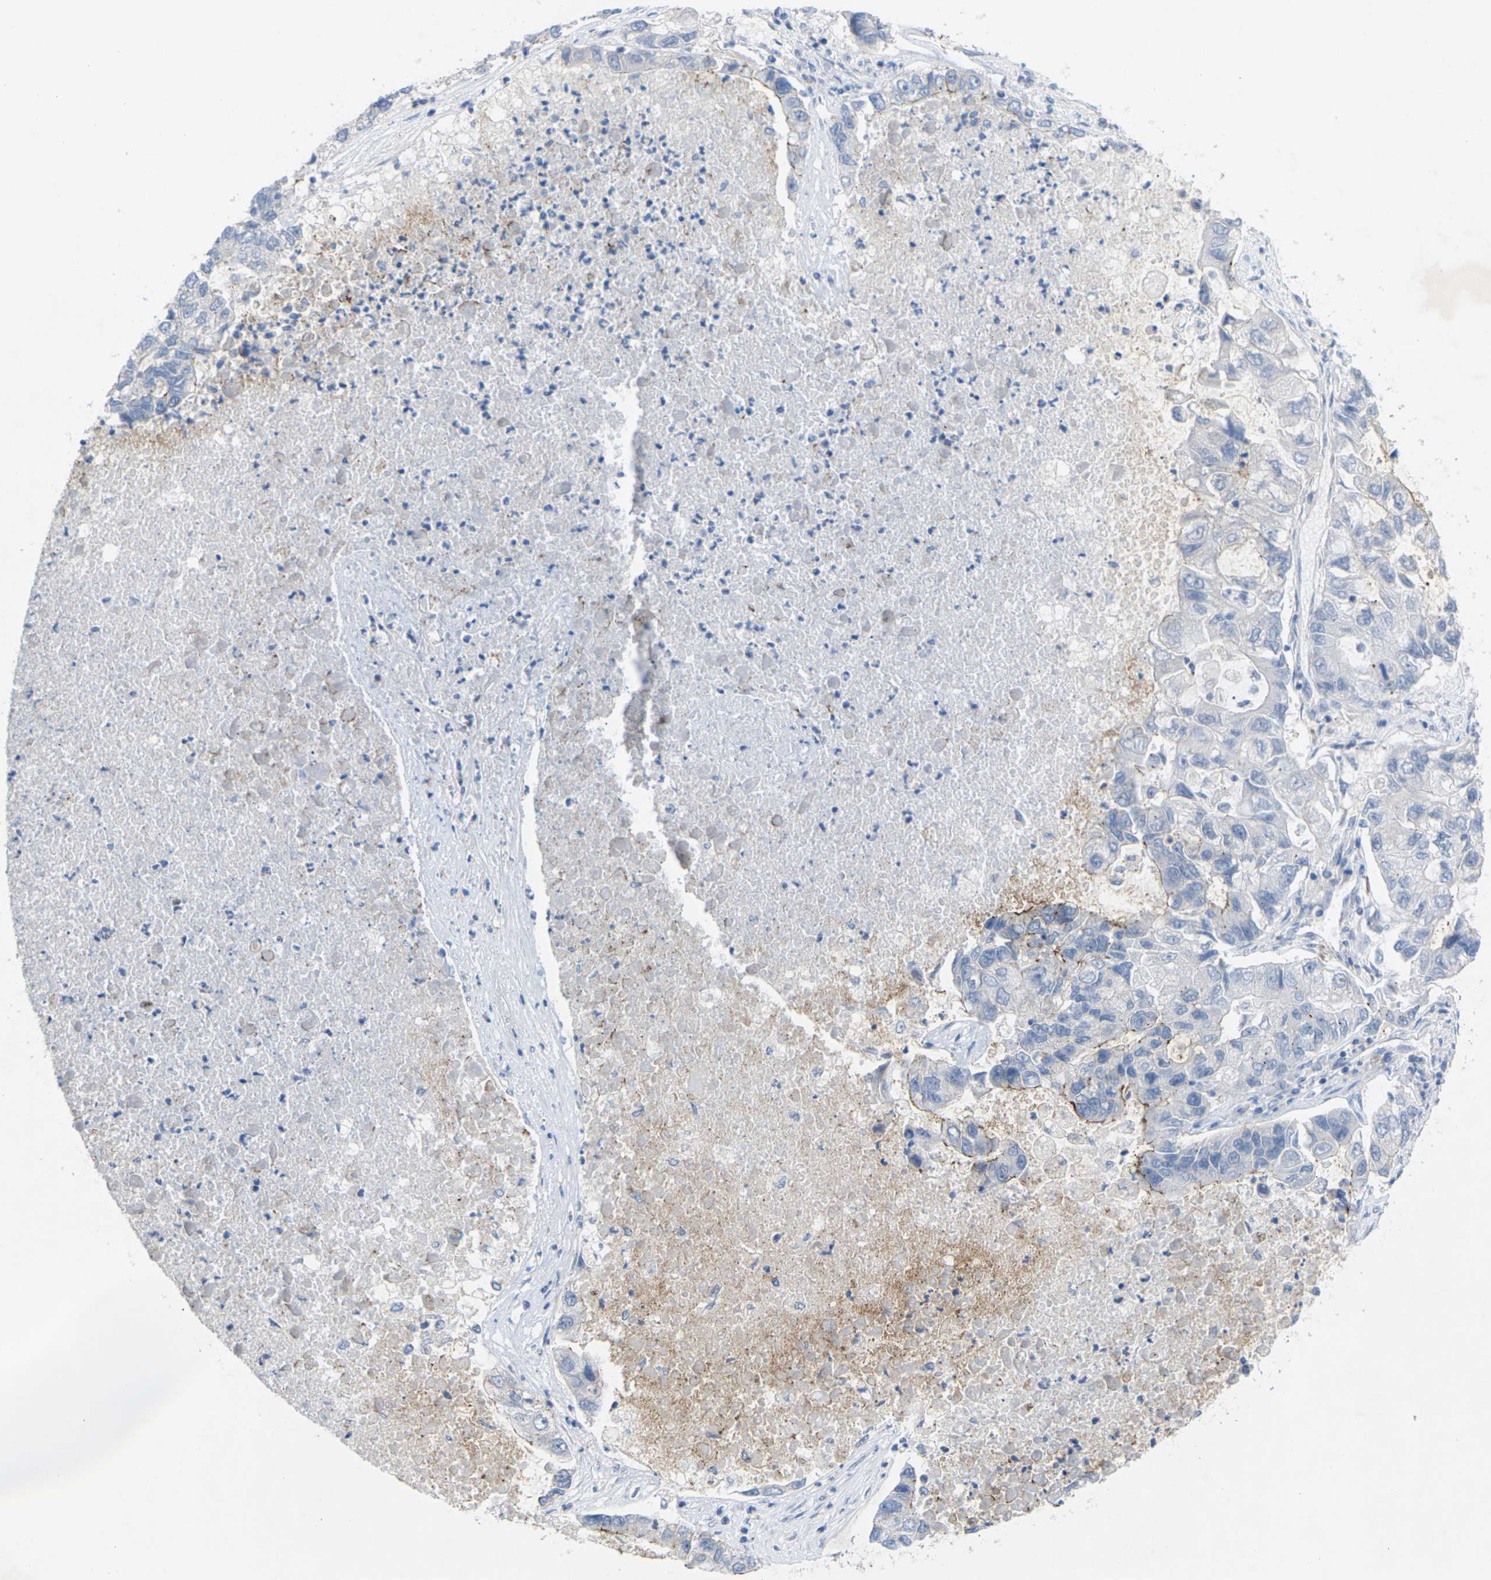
{"staining": {"intensity": "moderate", "quantity": "<25%", "location": "cytoplasmic/membranous"}, "tissue": "lung cancer", "cell_type": "Tumor cells", "image_type": "cancer", "snomed": [{"axis": "morphology", "description": "Adenocarcinoma, NOS"}, {"axis": "topography", "description": "Lung"}], "caption": "Immunohistochemistry of lung cancer demonstrates low levels of moderate cytoplasmic/membranous expression in about <25% of tumor cells.", "gene": "CLDN3", "patient": {"sex": "female", "age": 51}}